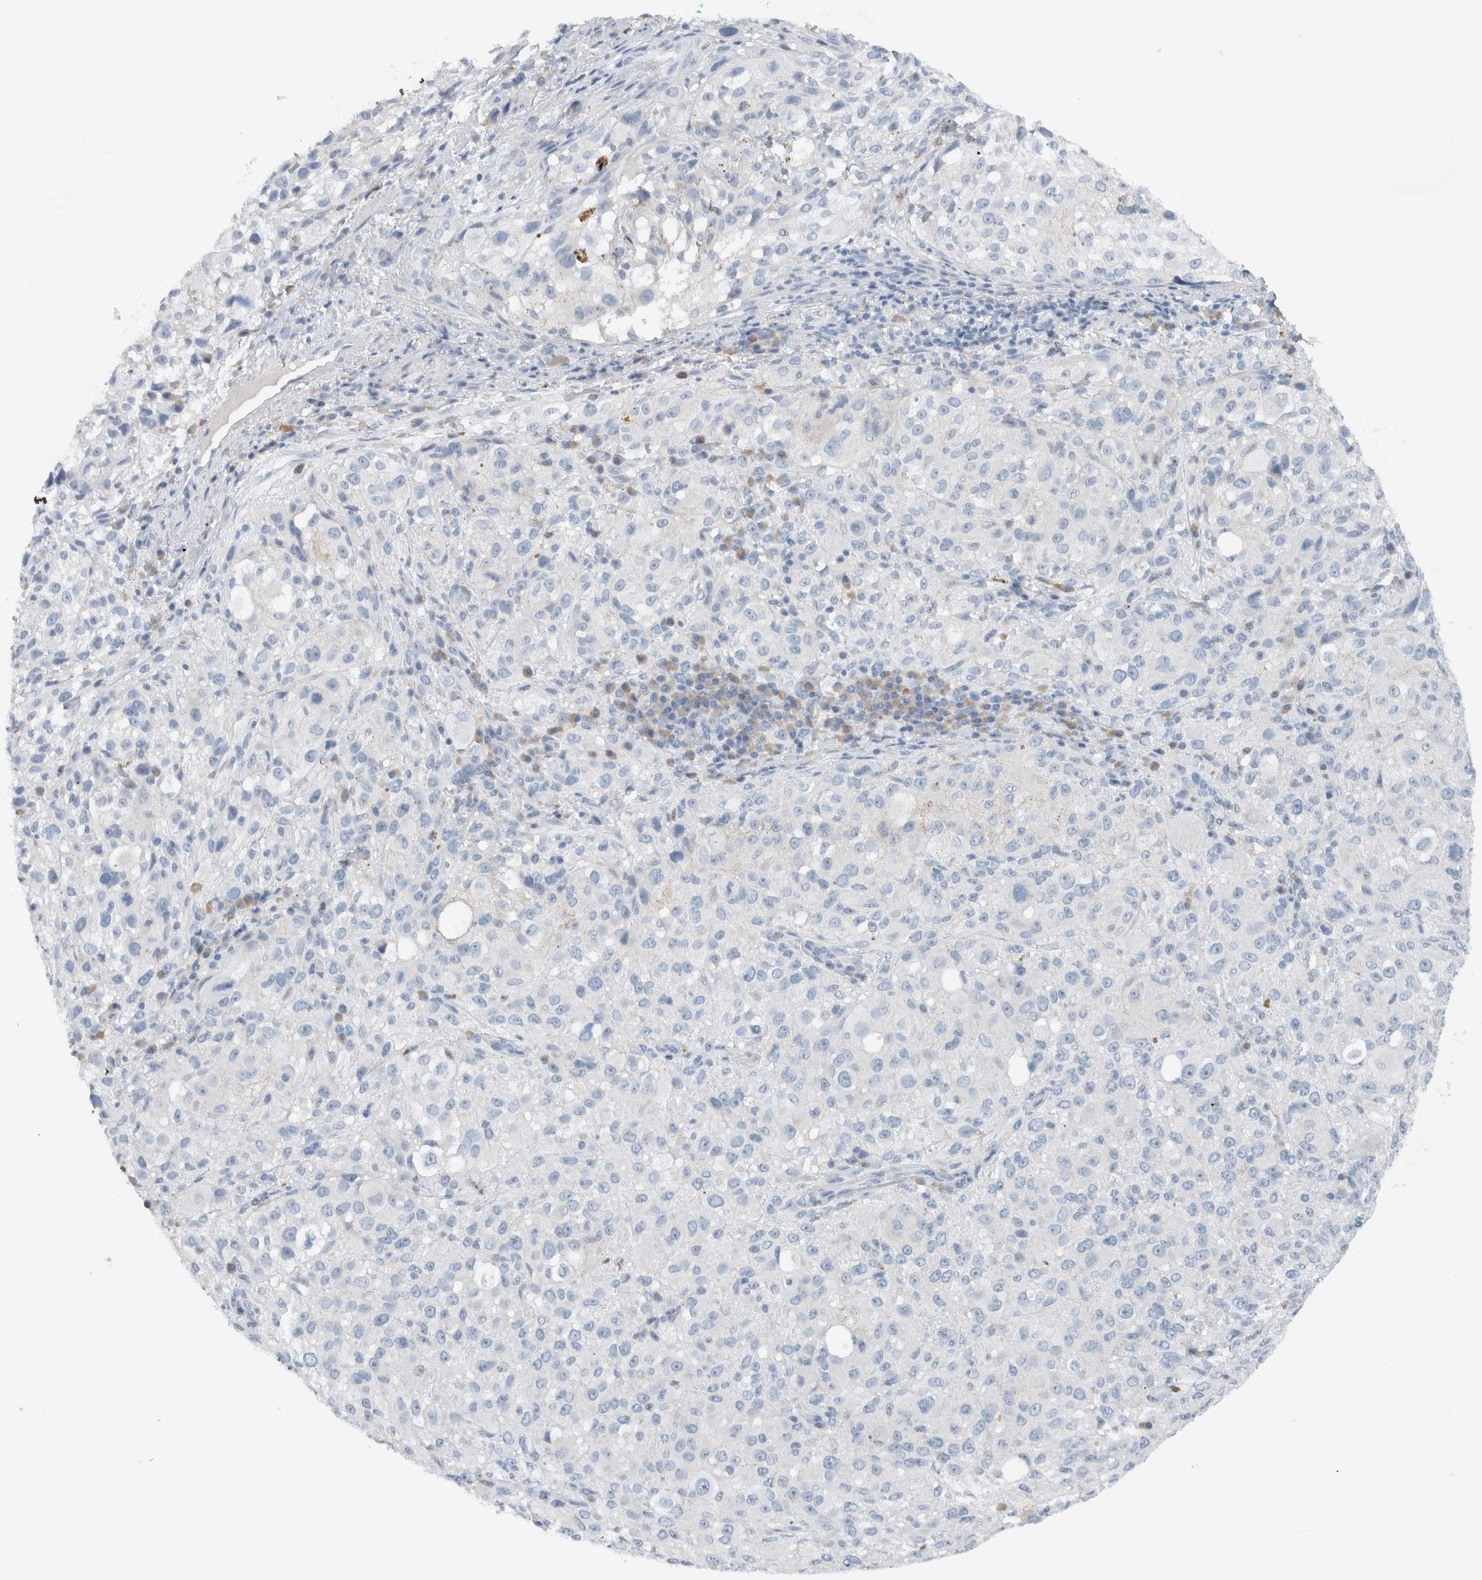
{"staining": {"intensity": "negative", "quantity": "none", "location": "none"}, "tissue": "melanoma", "cell_type": "Tumor cells", "image_type": "cancer", "snomed": [{"axis": "morphology", "description": "Necrosis, NOS"}, {"axis": "morphology", "description": "Malignant melanoma, NOS"}, {"axis": "topography", "description": "Skin"}], "caption": "There is no significant positivity in tumor cells of melanoma.", "gene": "DUOX1", "patient": {"sex": "female", "age": 87}}